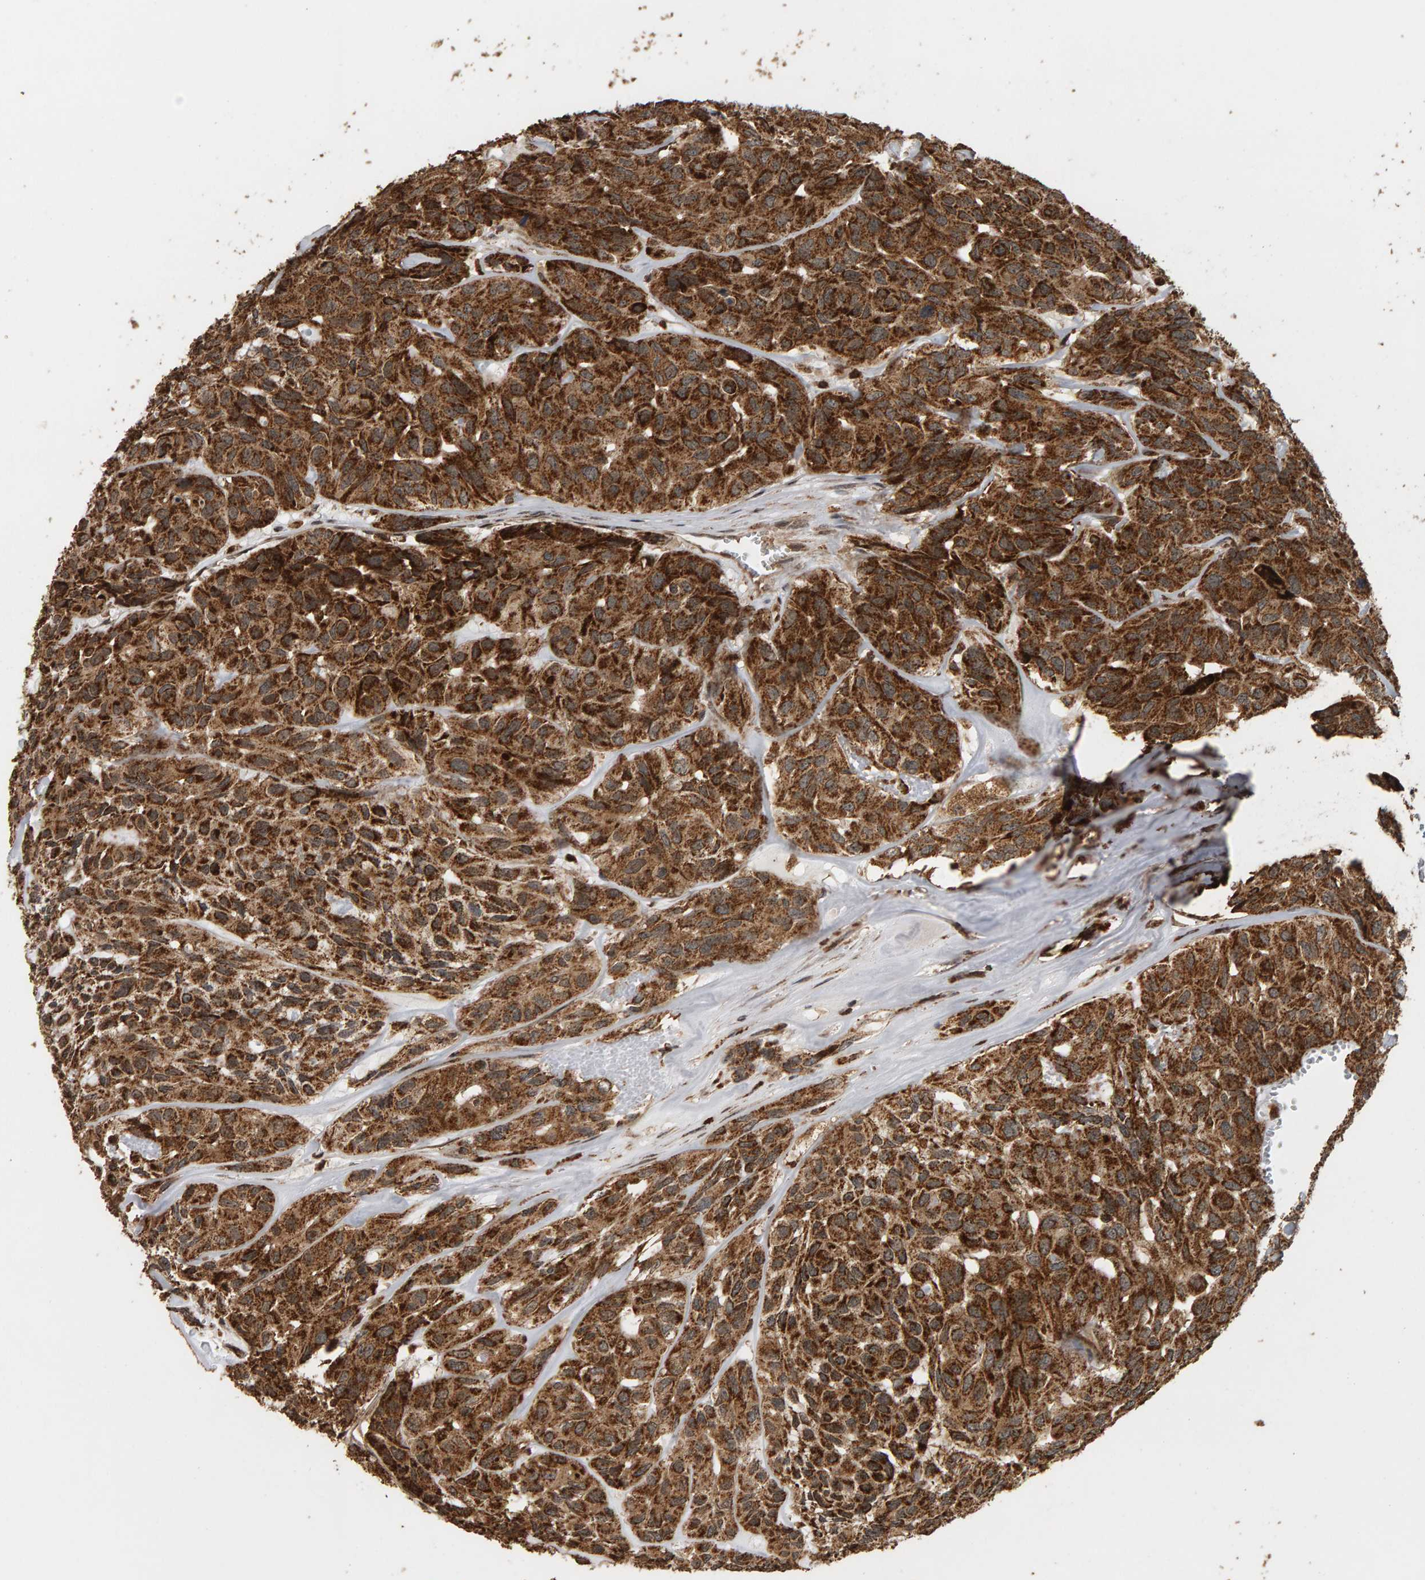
{"staining": {"intensity": "strong", "quantity": ">75%", "location": "cytoplasmic/membranous"}, "tissue": "head and neck cancer", "cell_type": "Tumor cells", "image_type": "cancer", "snomed": [{"axis": "morphology", "description": "Adenocarcinoma, NOS"}, {"axis": "topography", "description": "Salivary gland, NOS"}, {"axis": "topography", "description": "Head-Neck"}], "caption": "Adenocarcinoma (head and neck) was stained to show a protein in brown. There is high levels of strong cytoplasmic/membranous positivity in approximately >75% of tumor cells.", "gene": "GSTK1", "patient": {"sex": "female", "age": 76}}